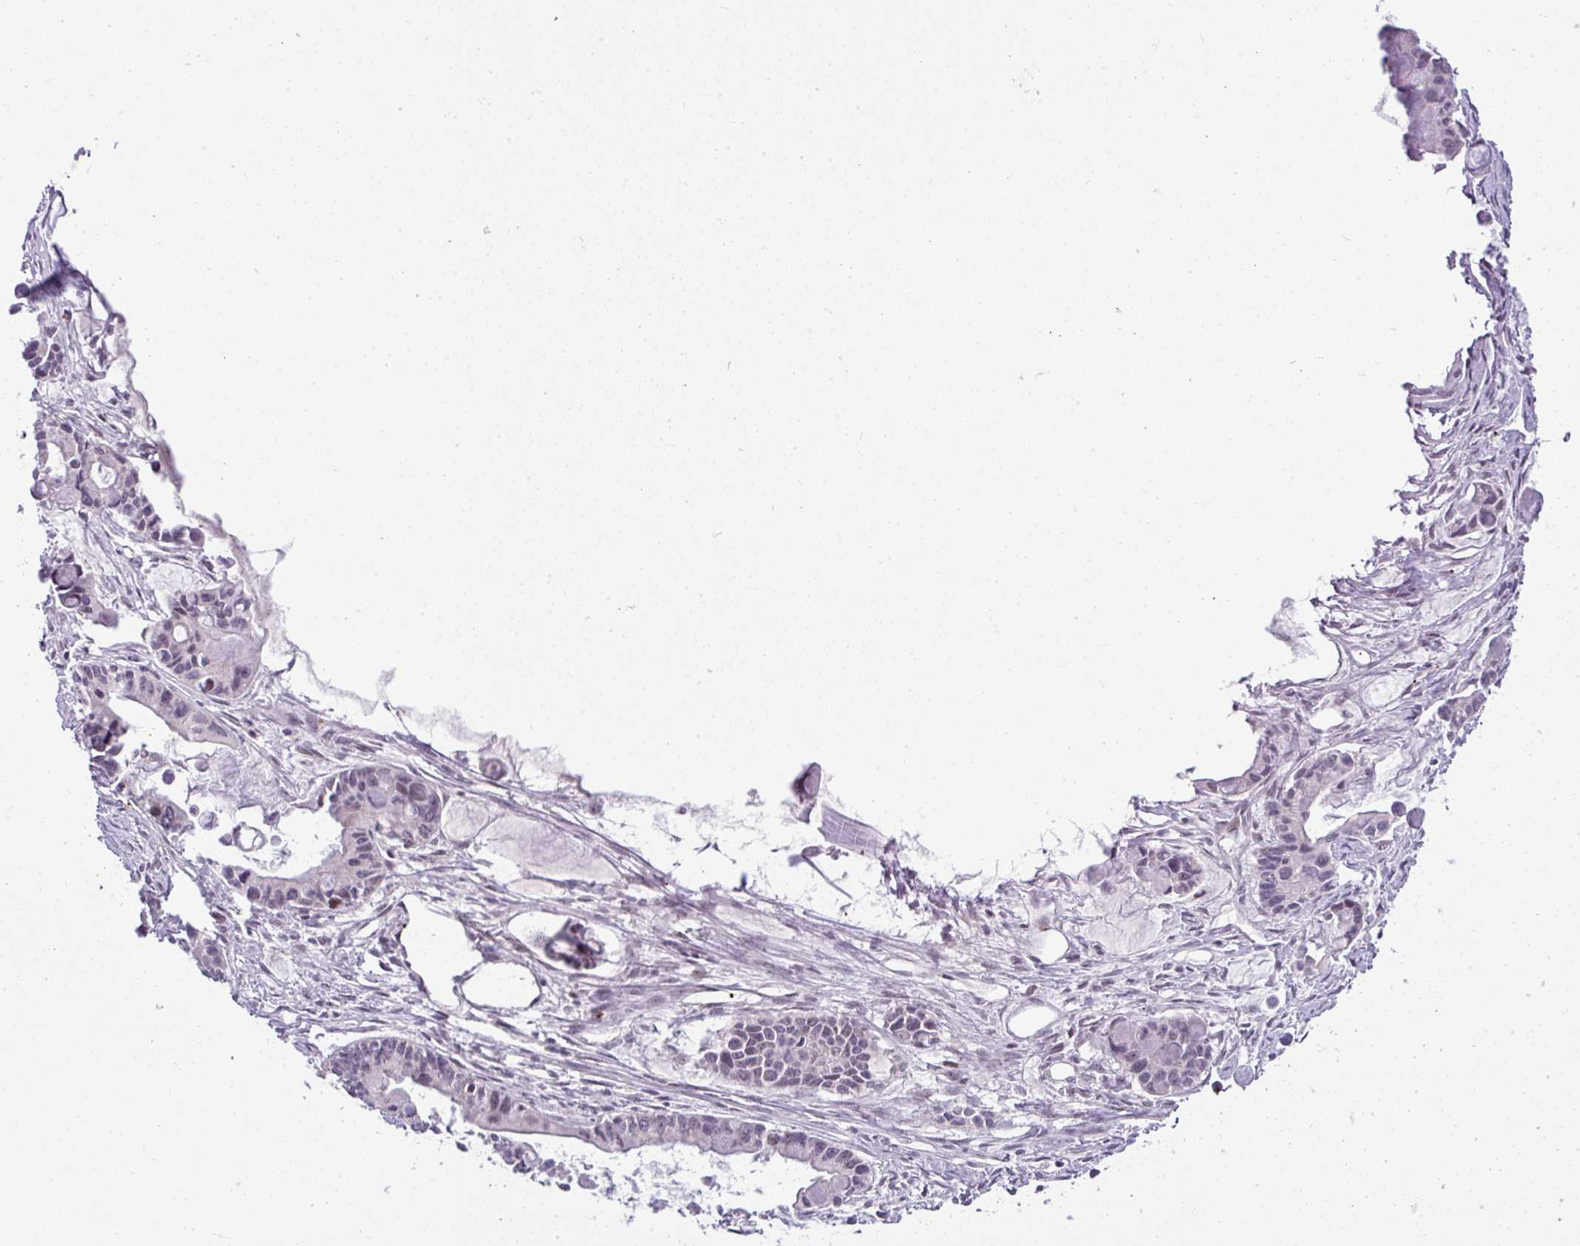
{"staining": {"intensity": "negative", "quantity": "none", "location": "none"}, "tissue": "ovarian cancer", "cell_type": "Tumor cells", "image_type": "cancer", "snomed": [{"axis": "morphology", "description": "Cystadenocarcinoma, mucinous, NOS"}, {"axis": "topography", "description": "Ovary"}], "caption": "High magnification brightfield microscopy of ovarian cancer (mucinous cystadenocarcinoma) stained with DAB (brown) and counterstained with hematoxylin (blue): tumor cells show no significant staining.", "gene": "CMTM5", "patient": {"sex": "female", "age": 63}}